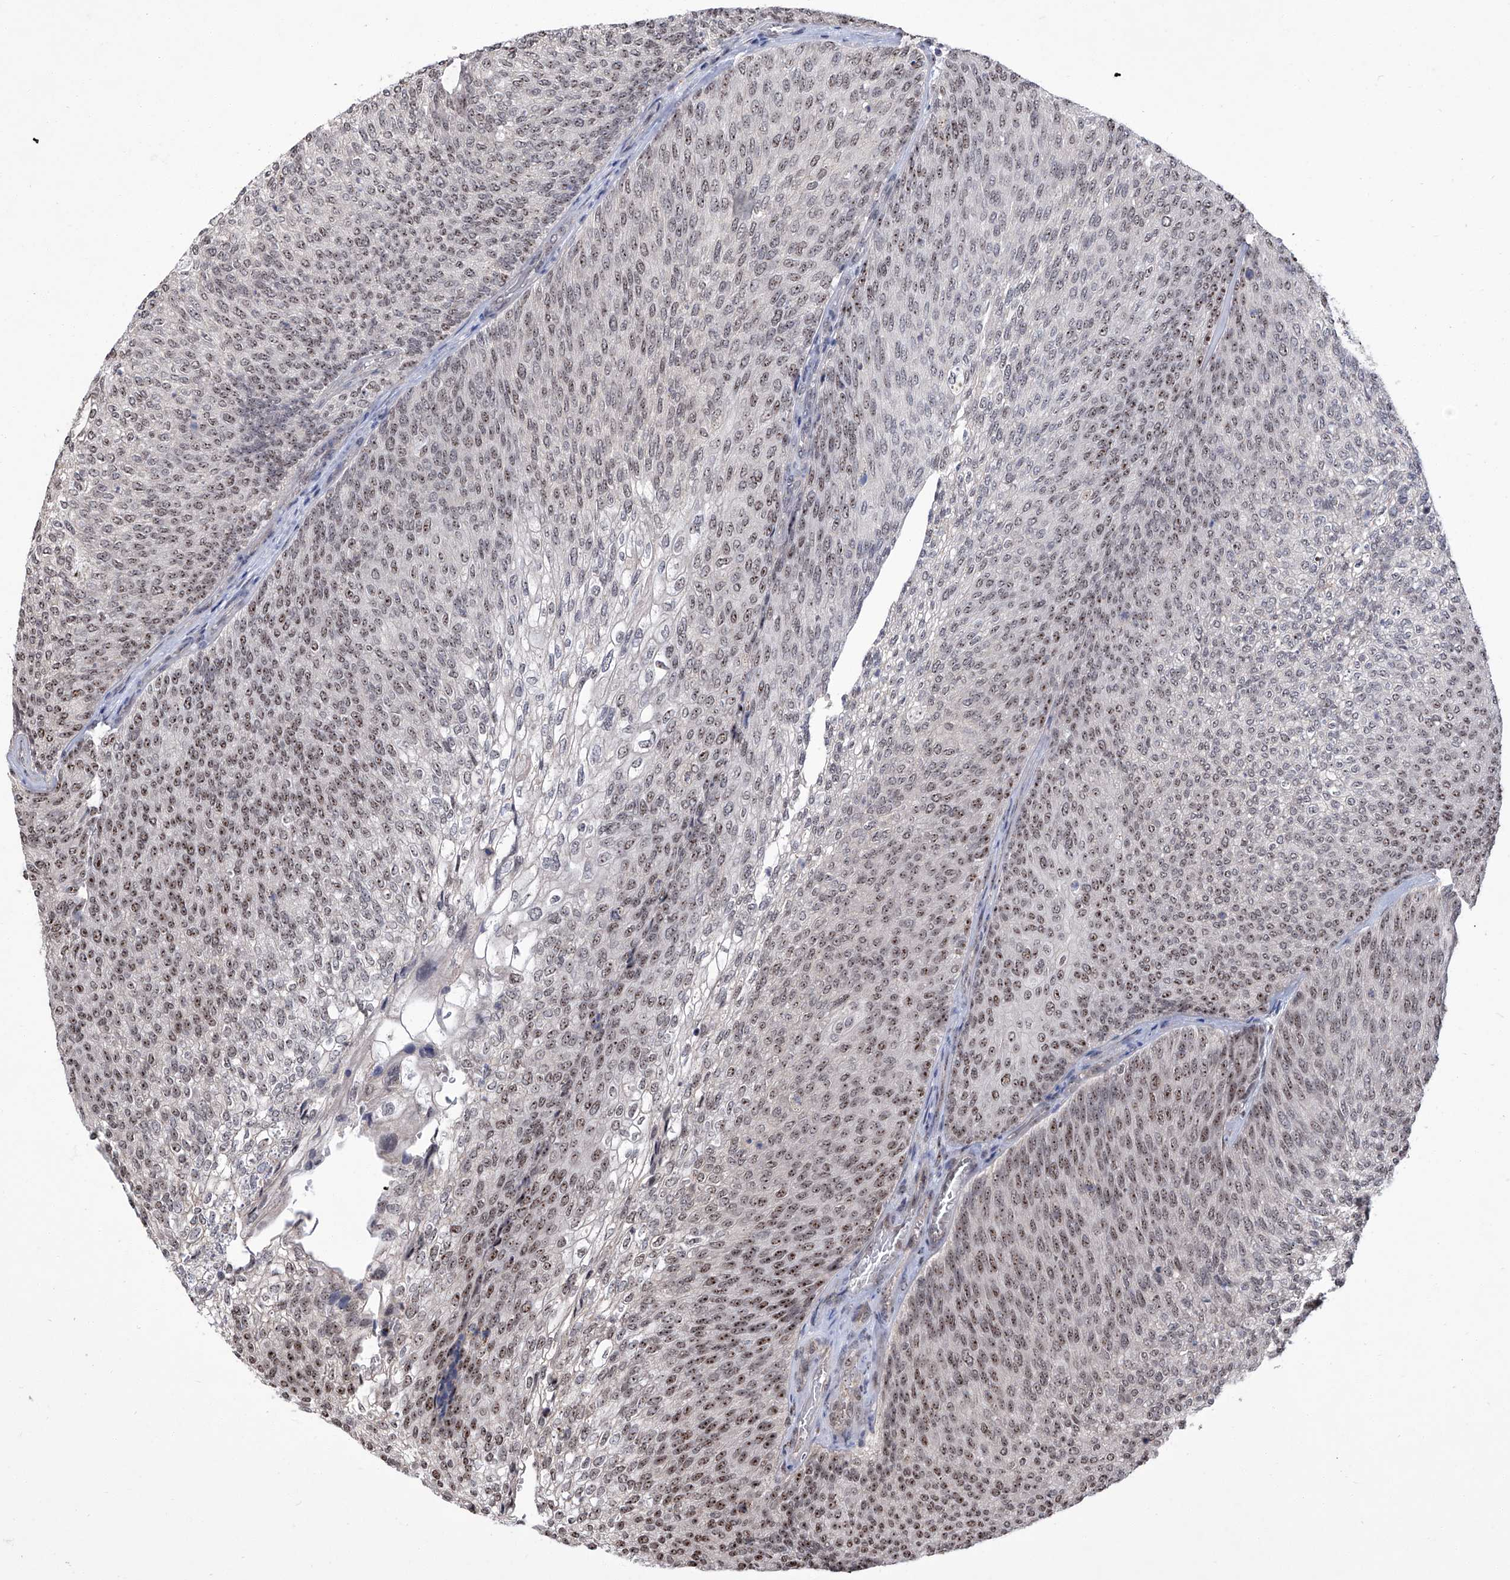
{"staining": {"intensity": "moderate", "quantity": ">75%", "location": "nuclear"}, "tissue": "urothelial cancer", "cell_type": "Tumor cells", "image_type": "cancer", "snomed": [{"axis": "morphology", "description": "Urothelial carcinoma, Low grade"}, {"axis": "topography", "description": "Urinary bladder"}], "caption": "Protein staining of urothelial carcinoma (low-grade) tissue displays moderate nuclear staining in approximately >75% of tumor cells.", "gene": "CMTR1", "patient": {"sex": "female", "age": 79}}